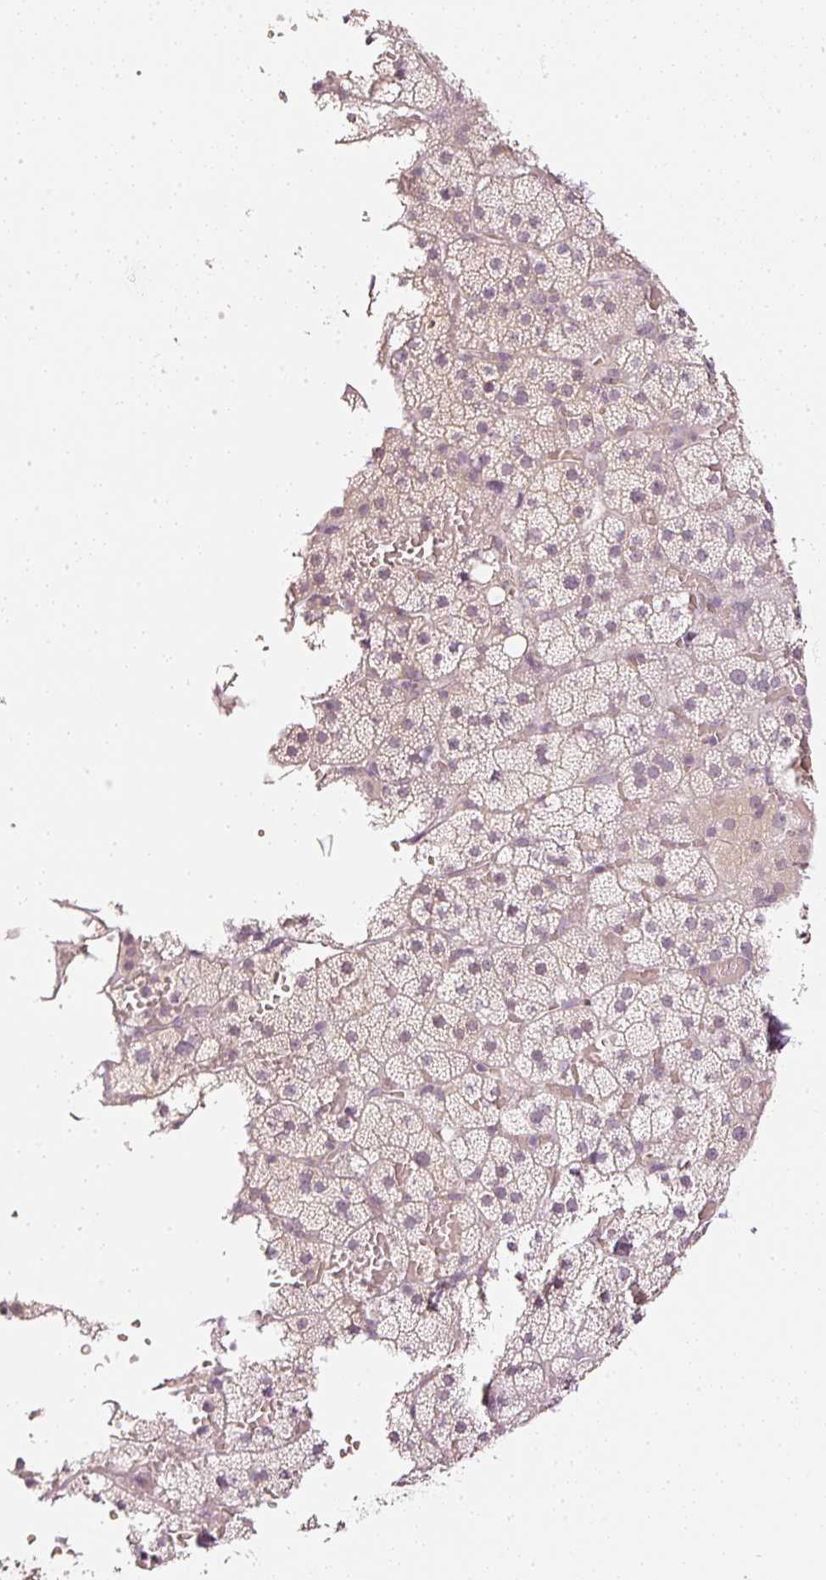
{"staining": {"intensity": "negative", "quantity": "none", "location": "none"}, "tissue": "adrenal gland", "cell_type": "Glandular cells", "image_type": "normal", "snomed": [{"axis": "morphology", "description": "Normal tissue, NOS"}, {"axis": "topography", "description": "Adrenal gland"}], "caption": "Immunohistochemistry micrograph of benign adrenal gland: adrenal gland stained with DAB demonstrates no significant protein expression in glandular cells. (Brightfield microscopy of DAB (3,3'-diaminobenzidine) immunohistochemistry at high magnification).", "gene": "DRD2", "patient": {"sex": "male", "age": 53}}